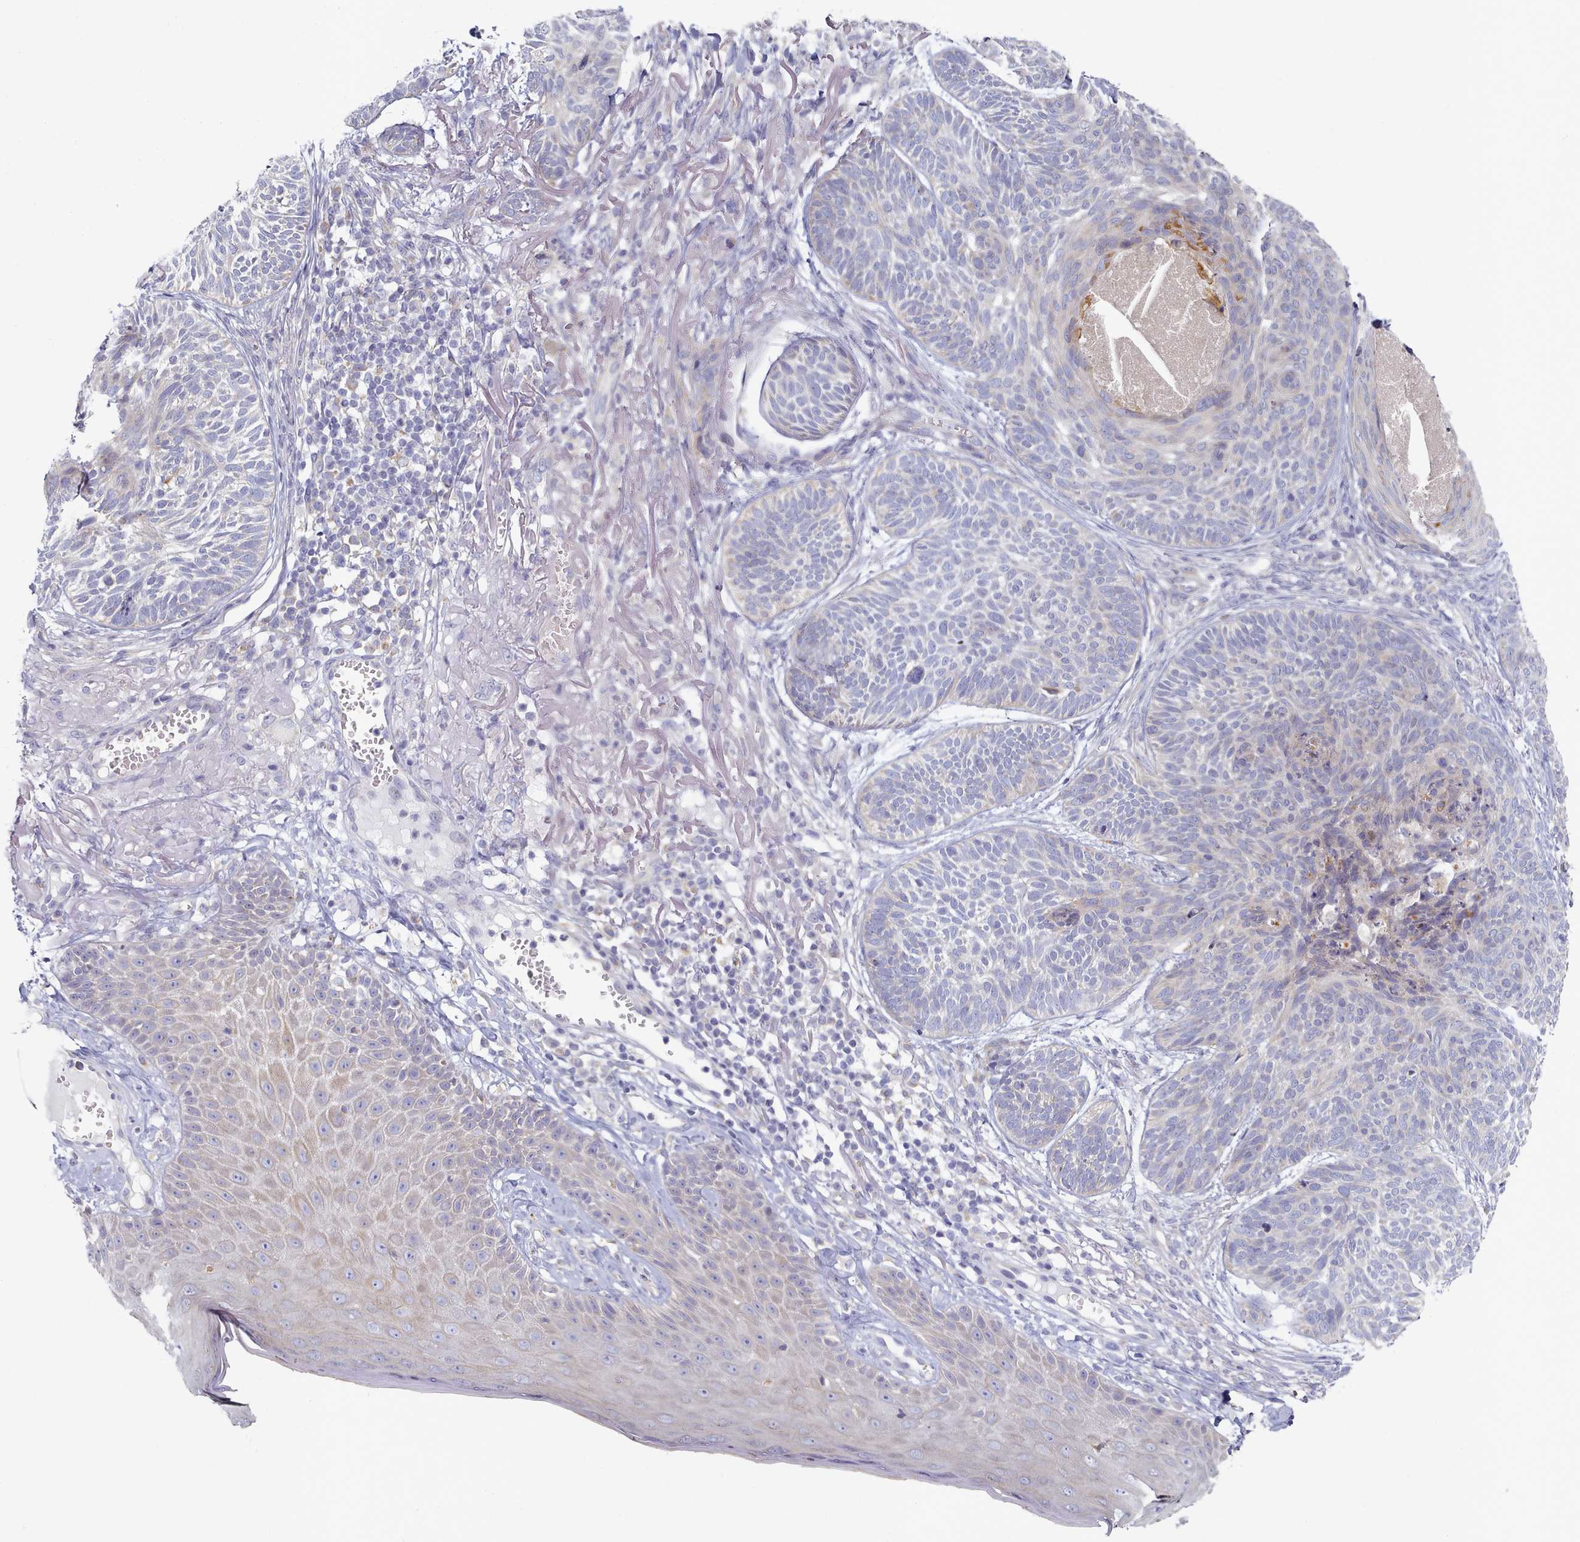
{"staining": {"intensity": "negative", "quantity": "none", "location": "none"}, "tissue": "skin cancer", "cell_type": "Tumor cells", "image_type": "cancer", "snomed": [{"axis": "morphology", "description": "Normal tissue, NOS"}, {"axis": "morphology", "description": "Basal cell carcinoma"}, {"axis": "topography", "description": "Skin"}], "caption": "DAB (3,3'-diaminobenzidine) immunohistochemical staining of human skin cancer displays no significant expression in tumor cells.", "gene": "TYW1B", "patient": {"sex": "male", "age": 66}}